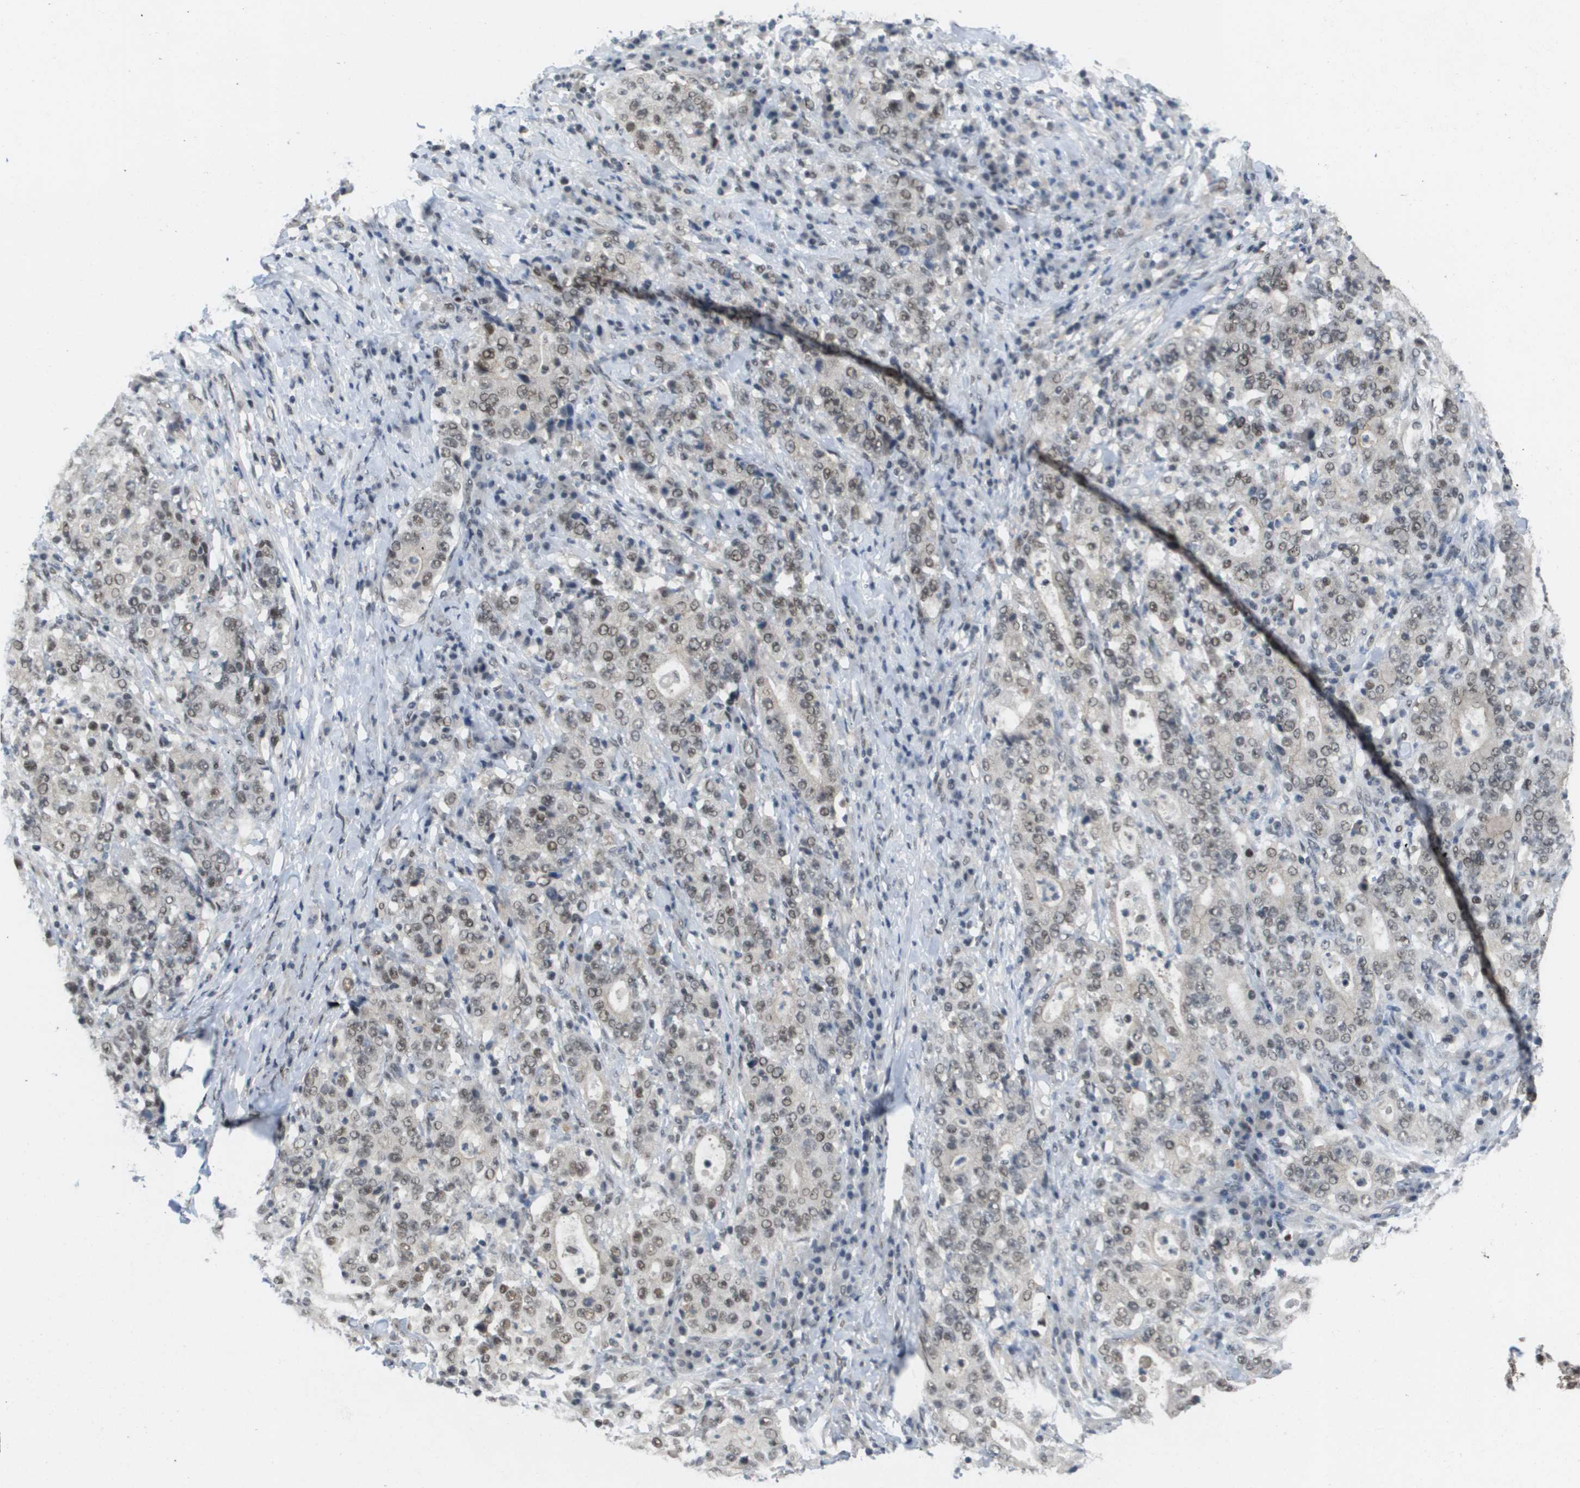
{"staining": {"intensity": "weak", "quantity": ">75%", "location": "nuclear"}, "tissue": "stomach cancer", "cell_type": "Tumor cells", "image_type": "cancer", "snomed": [{"axis": "morphology", "description": "Normal tissue, NOS"}, {"axis": "morphology", "description": "Adenocarcinoma, NOS"}, {"axis": "topography", "description": "Stomach, upper"}, {"axis": "topography", "description": "Stomach"}], "caption": "Immunohistochemistry of stomach cancer demonstrates low levels of weak nuclear staining in about >75% of tumor cells. (IHC, brightfield microscopy, high magnification).", "gene": "ISY1", "patient": {"sex": "male", "age": 59}}